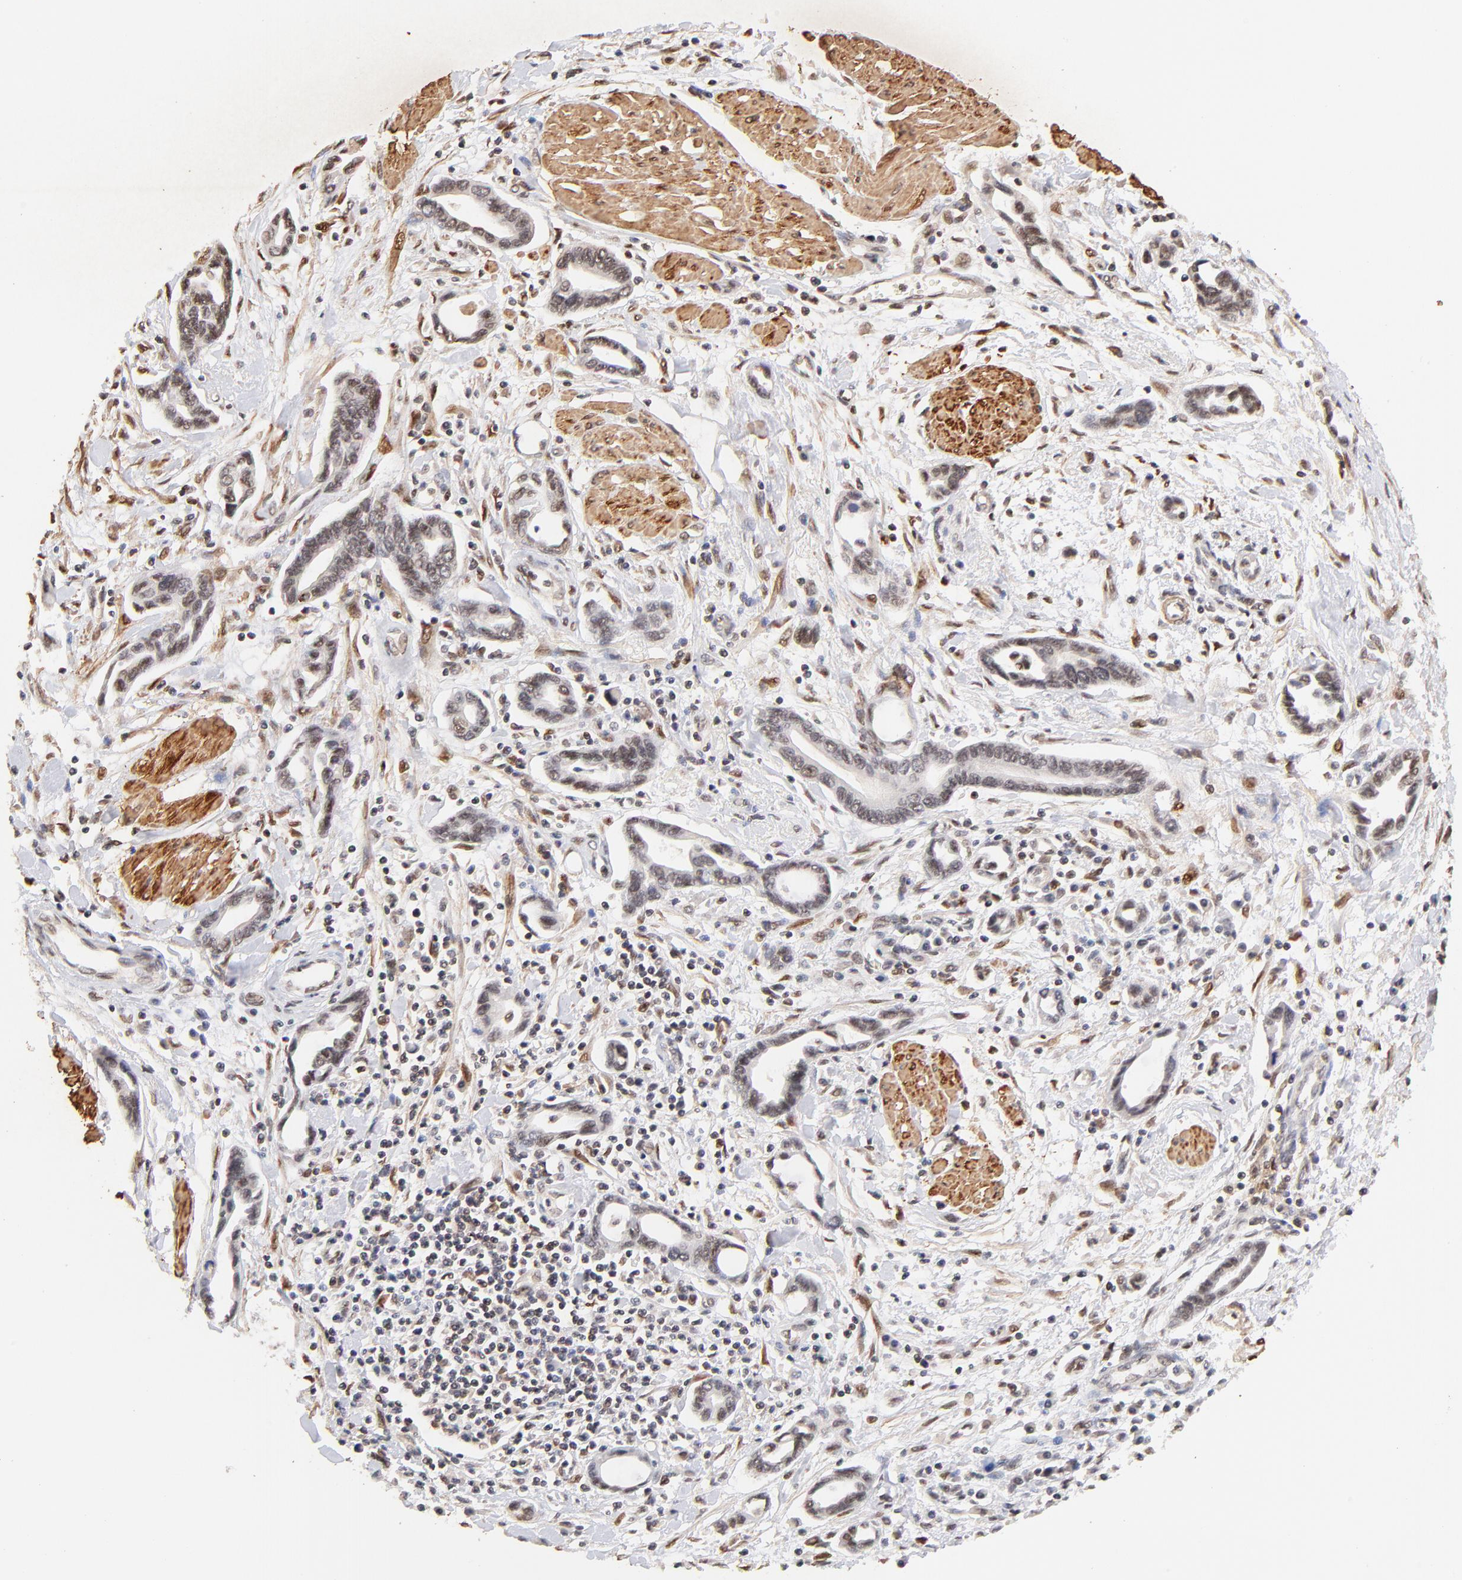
{"staining": {"intensity": "weak", "quantity": "25%-75%", "location": "cytoplasmic/membranous,nuclear"}, "tissue": "pancreatic cancer", "cell_type": "Tumor cells", "image_type": "cancer", "snomed": [{"axis": "morphology", "description": "Adenocarcinoma, NOS"}, {"axis": "topography", "description": "Pancreas"}], "caption": "Pancreatic adenocarcinoma stained with immunohistochemistry reveals weak cytoplasmic/membranous and nuclear positivity in approximately 25%-75% of tumor cells.", "gene": "ZFP92", "patient": {"sex": "female", "age": 57}}